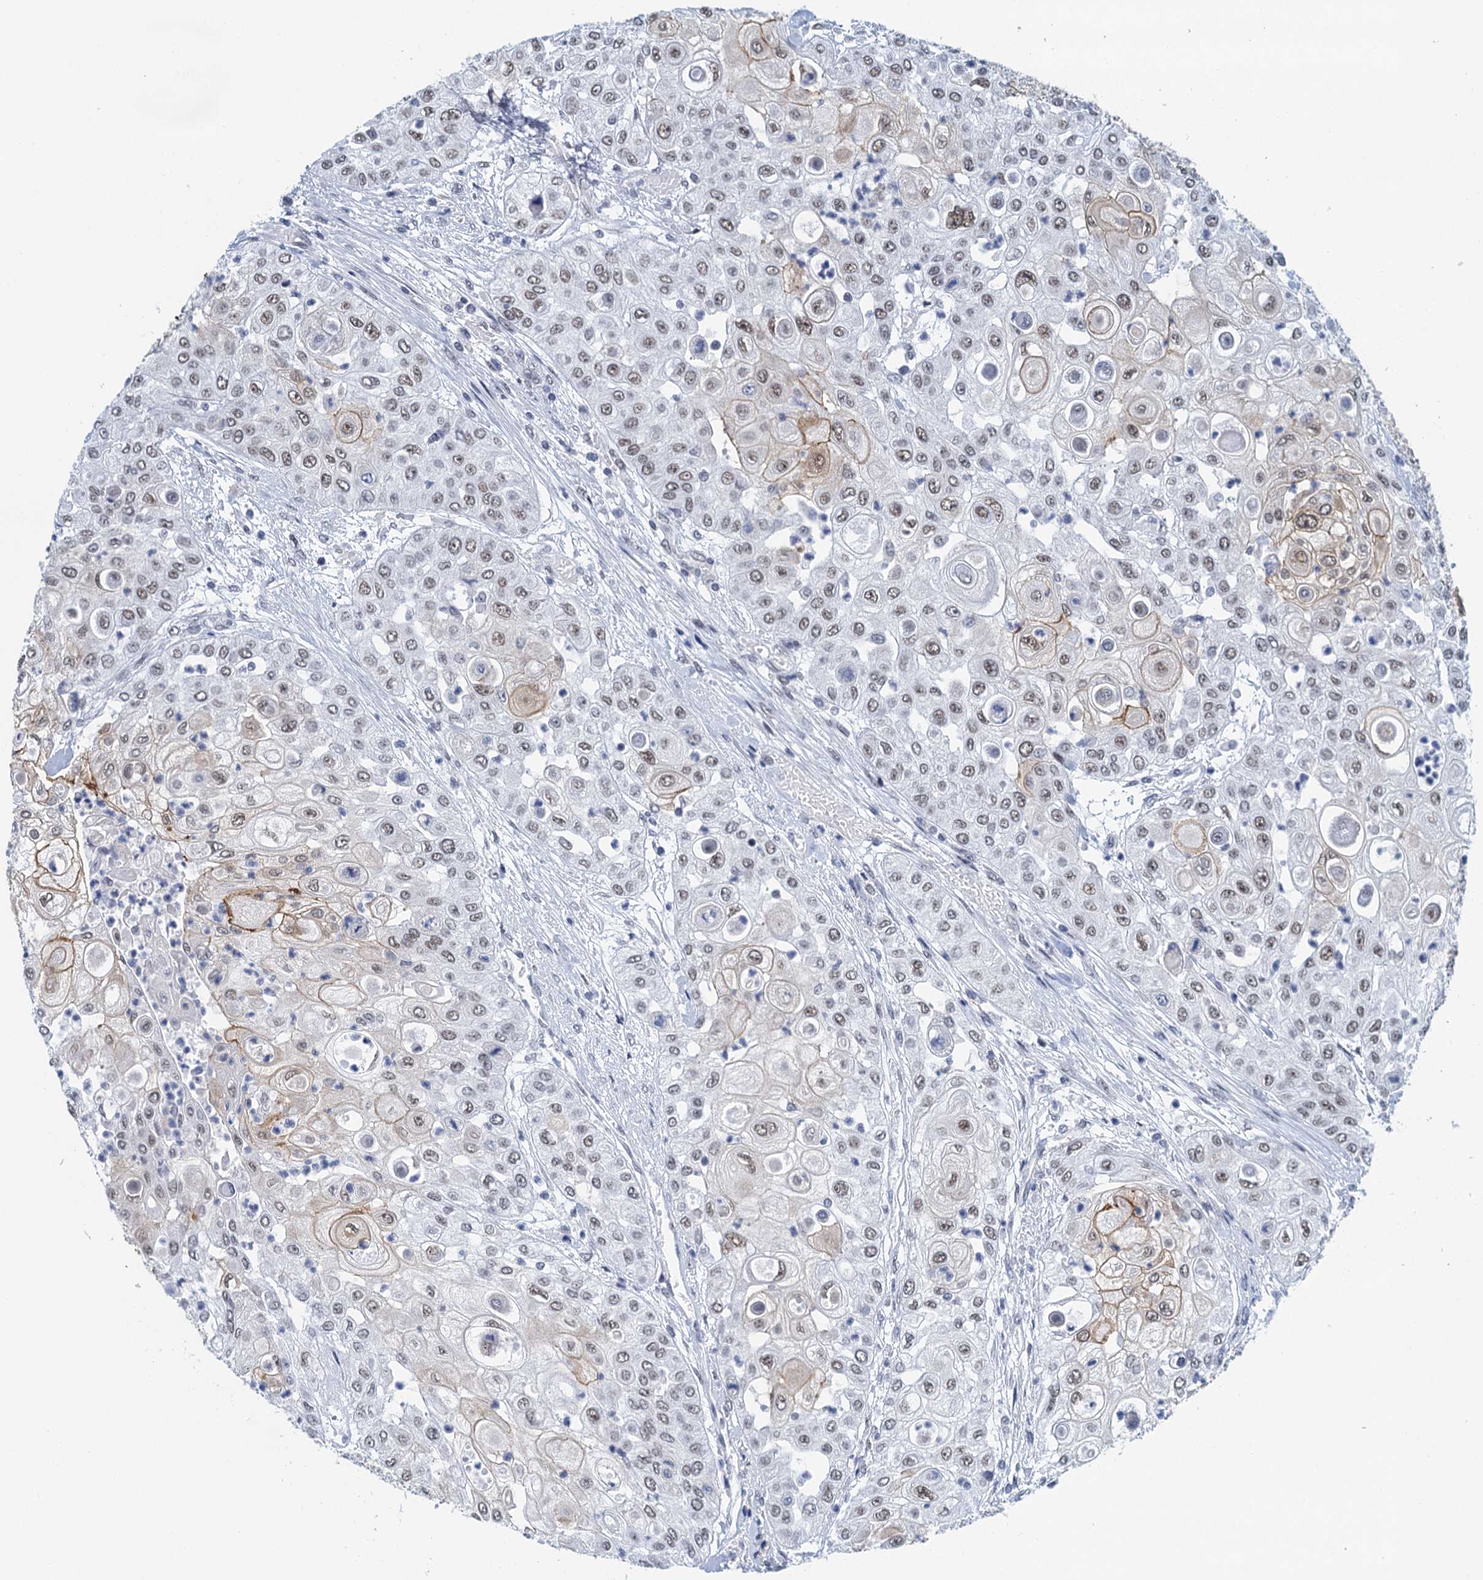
{"staining": {"intensity": "weak", "quantity": "25%-75%", "location": "cytoplasmic/membranous,nuclear"}, "tissue": "urothelial cancer", "cell_type": "Tumor cells", "image_type": "cancer", "snomed": [{"axis": "morphology", "description": "Urothelial carcinoma, High grade"}, {"axis": "topography", "description": "Urinary bladder"}], "caption": "Urothelial cancer stained for a protein (brown) exhibits weak cytoplasmic/membranous and nuclear positive positivity in about 25%-75% of tumor cells.", "gene": "EPS8L1", "patient": {"sex": "female", "age": 79}}